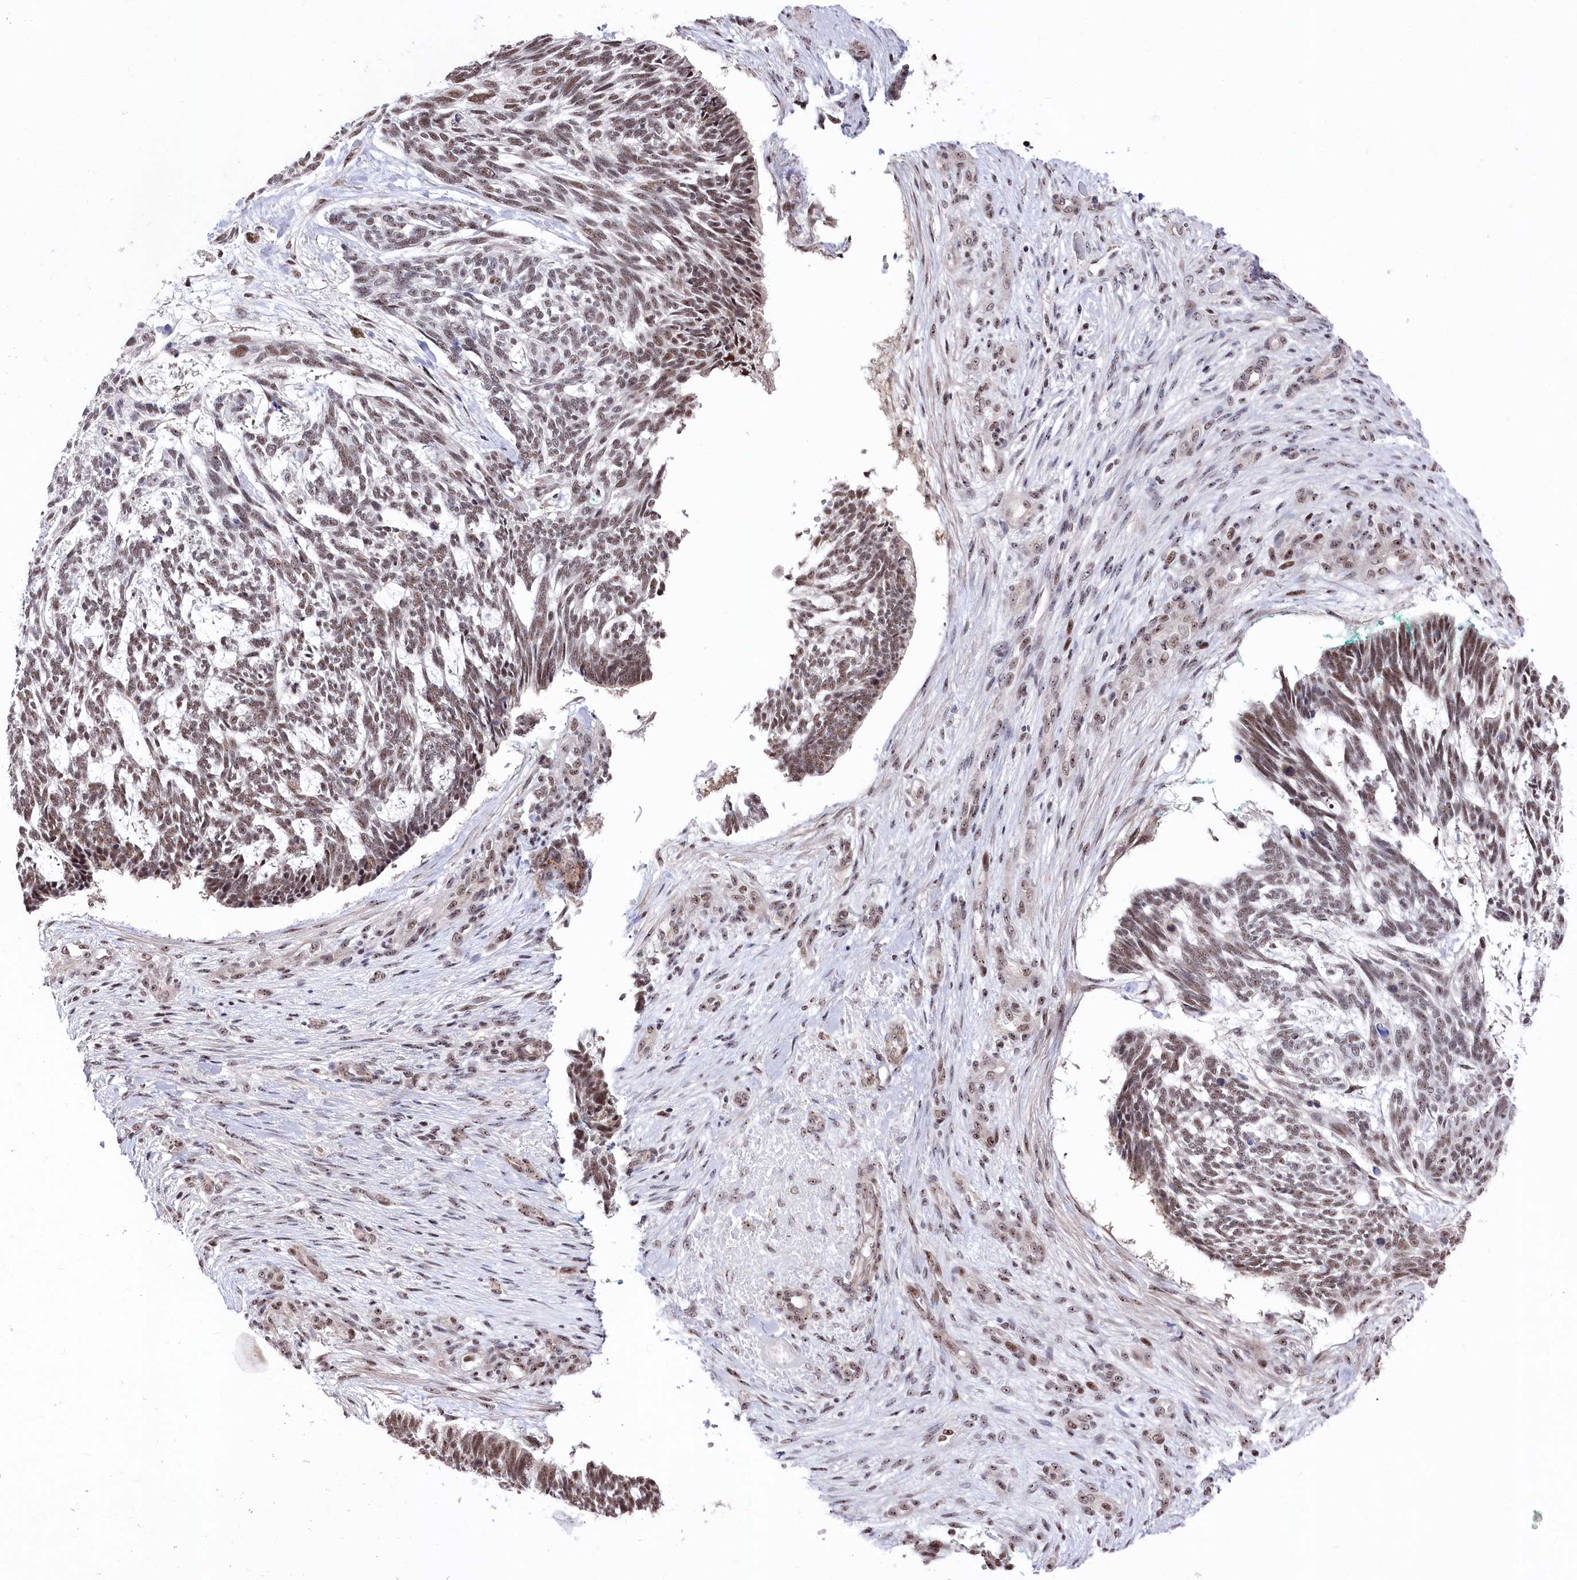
{"staining": {"intensity": "weak", "quantity": "25%-75%", "location": "nuclear"}, "tissue": "skin cancer", "cell_type": "Tumor cells", "image_type": "cancer", "snomed": [{"axis": "morphology", "description": "Basal cell carcinoma"}, {"axis": "topography", "description": "Skin"}], "caption": "Skin cancer (basal cell carcinoma) tissue exhibits weak nuclear expression in approximately 25%-75% of tumor cells, visualized by immunohistochemistry.", "gene": "POLR2H", "patient": {"sex": "male", "age": 88}}